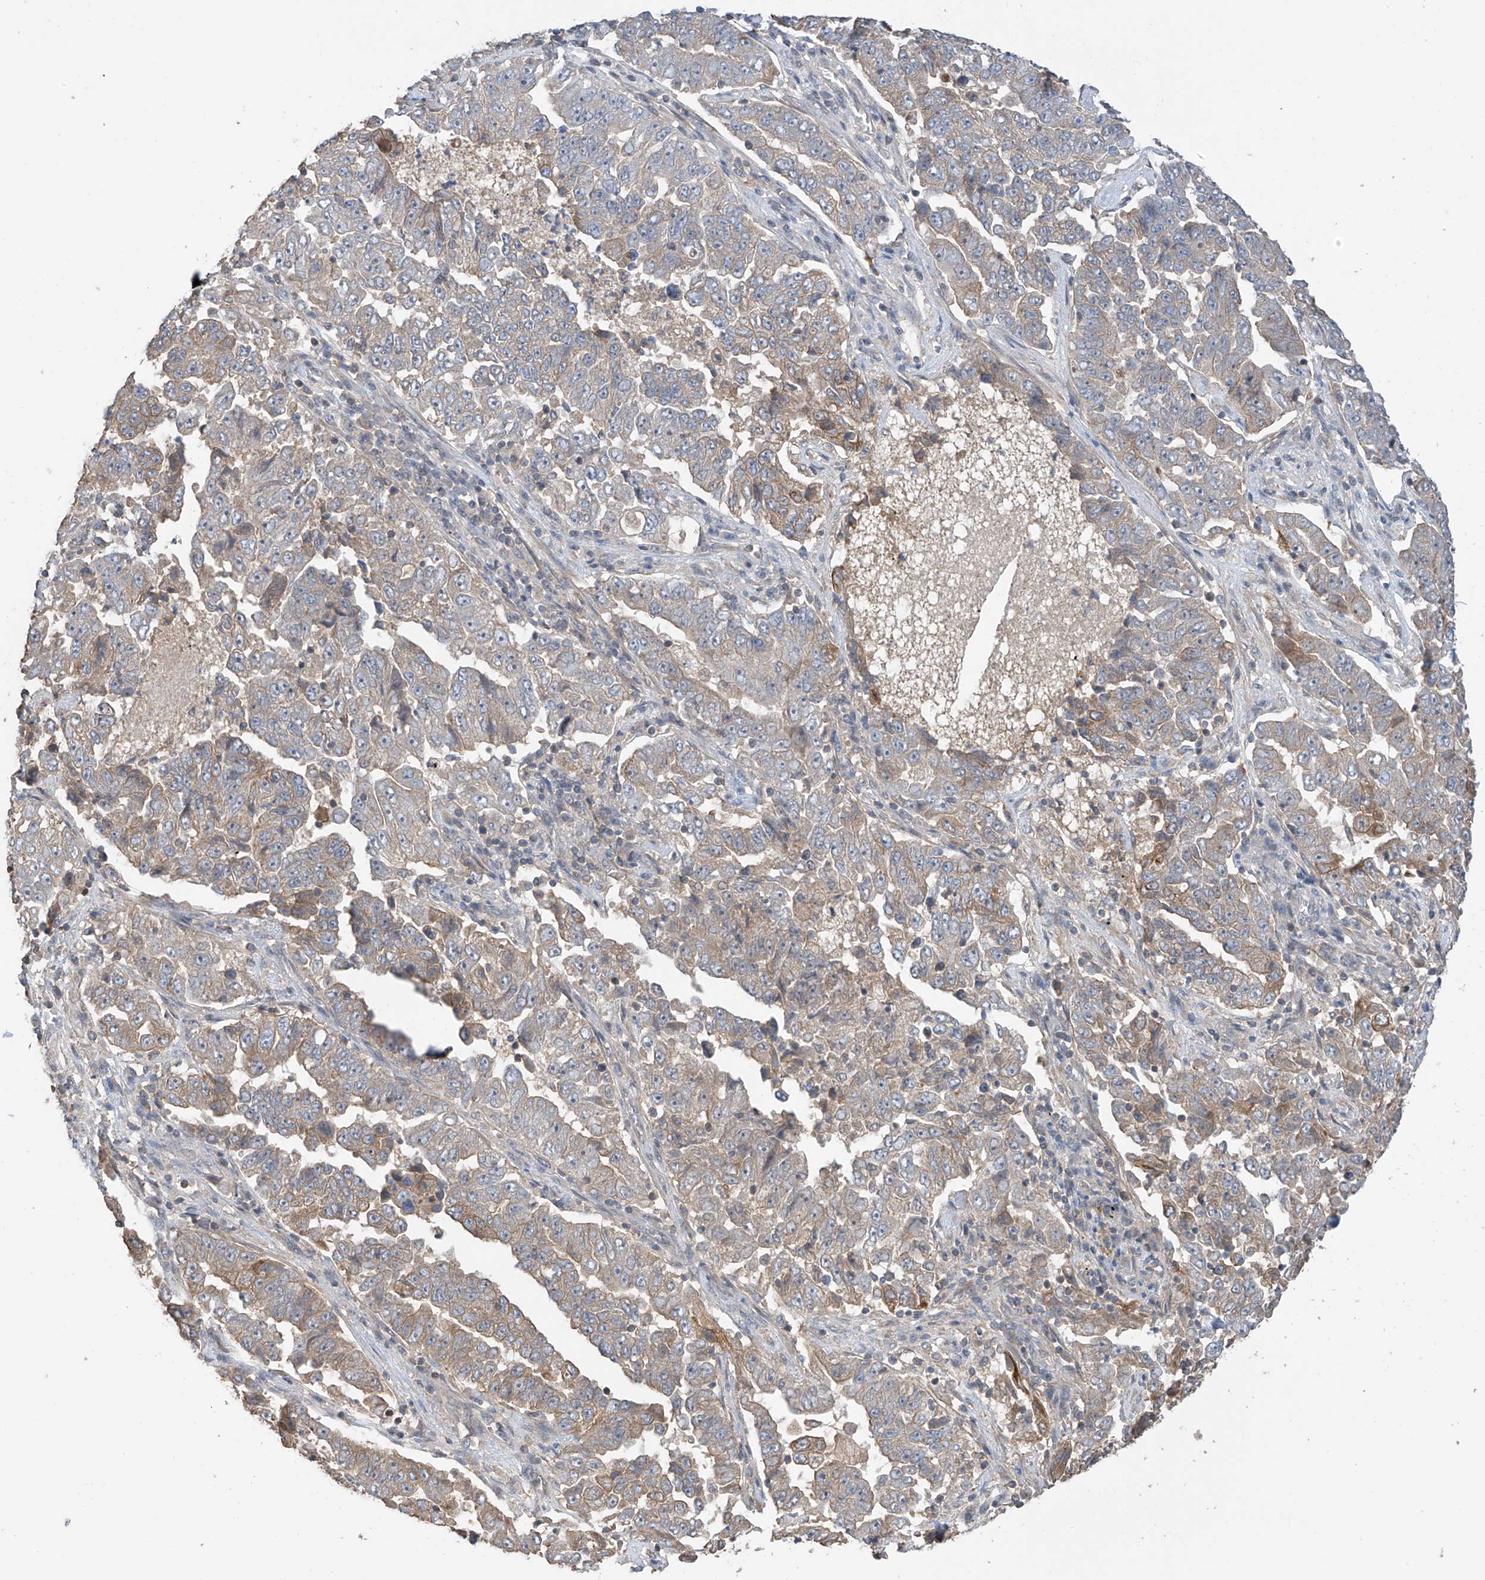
{"staining": {"intensity": "moderate", "quantity": "<25%", "location": "cytoplasmic/membranous"}, "tissue": "lung cancer", "cell_type": "Tumor cells", "image_type": "cancer", "snomed": [{"axis": "morphology", "description": "Adenocarcinoma, NOS"}, {"axis": "topography", "description": "Lung"}], "caption": "Moderate cytoplasmic/membranous protein expression is present in approximately <25% of tumor cells in lung cancer. (DAB IHC, brown staining for protein, blue staining for nuclei).", "gene": "RPAIN", "patient": {"sex": "female", "age": 51}}